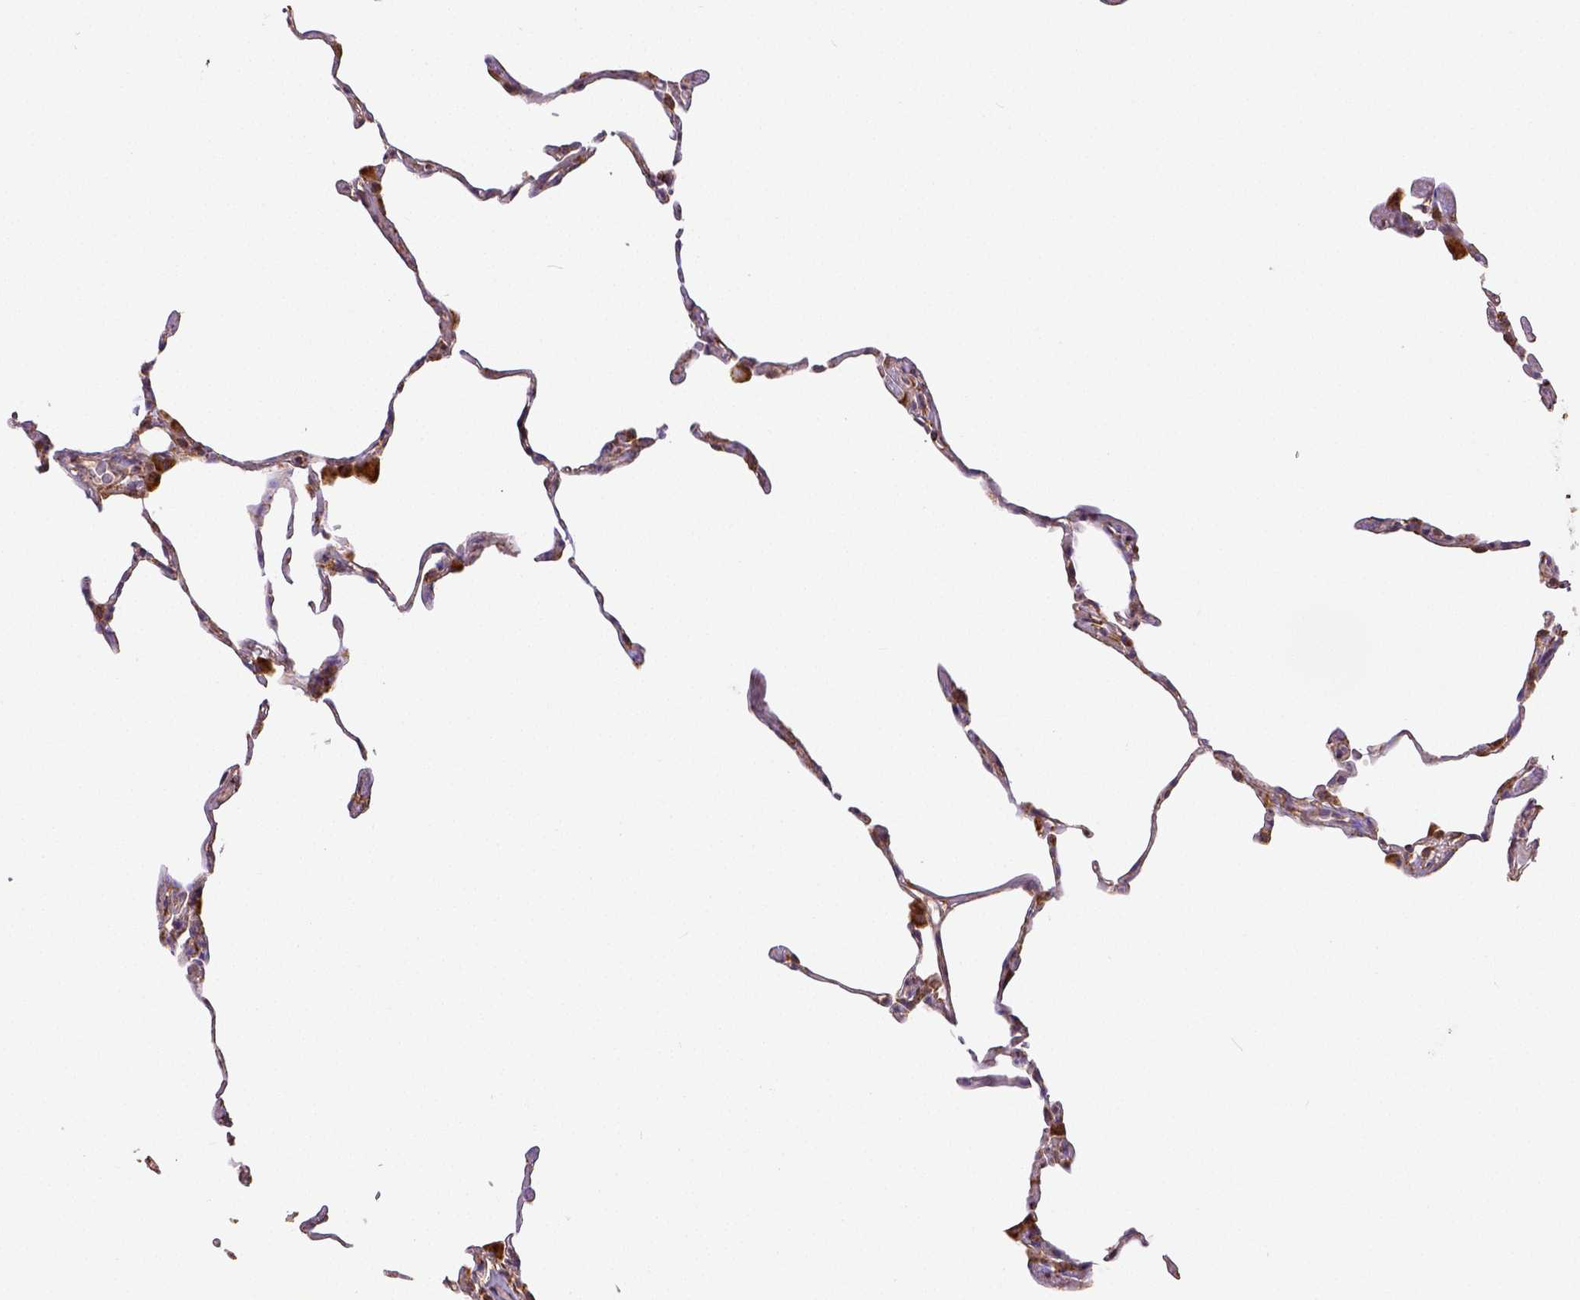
{"staining": {"intensity": "moderate", "quantity": ">75%", "location": "cytoplasmic/membranous"}, "tissue": "lung", "cell_type": "Alveolar cells", "image_type": "normal", "snomed": [{"axis": "morphology", "description": "Normal tissue, NOS"}, {"axis": "topography", "description": "Lung"}], "caption": "Alveolar cells exhibit medium levels of moderate cytoplasmic/membranous staining in approximately >75% of cells in benign human lung.", "gene": "SDHB", "patient": {"sex": "female", "age": 57}}